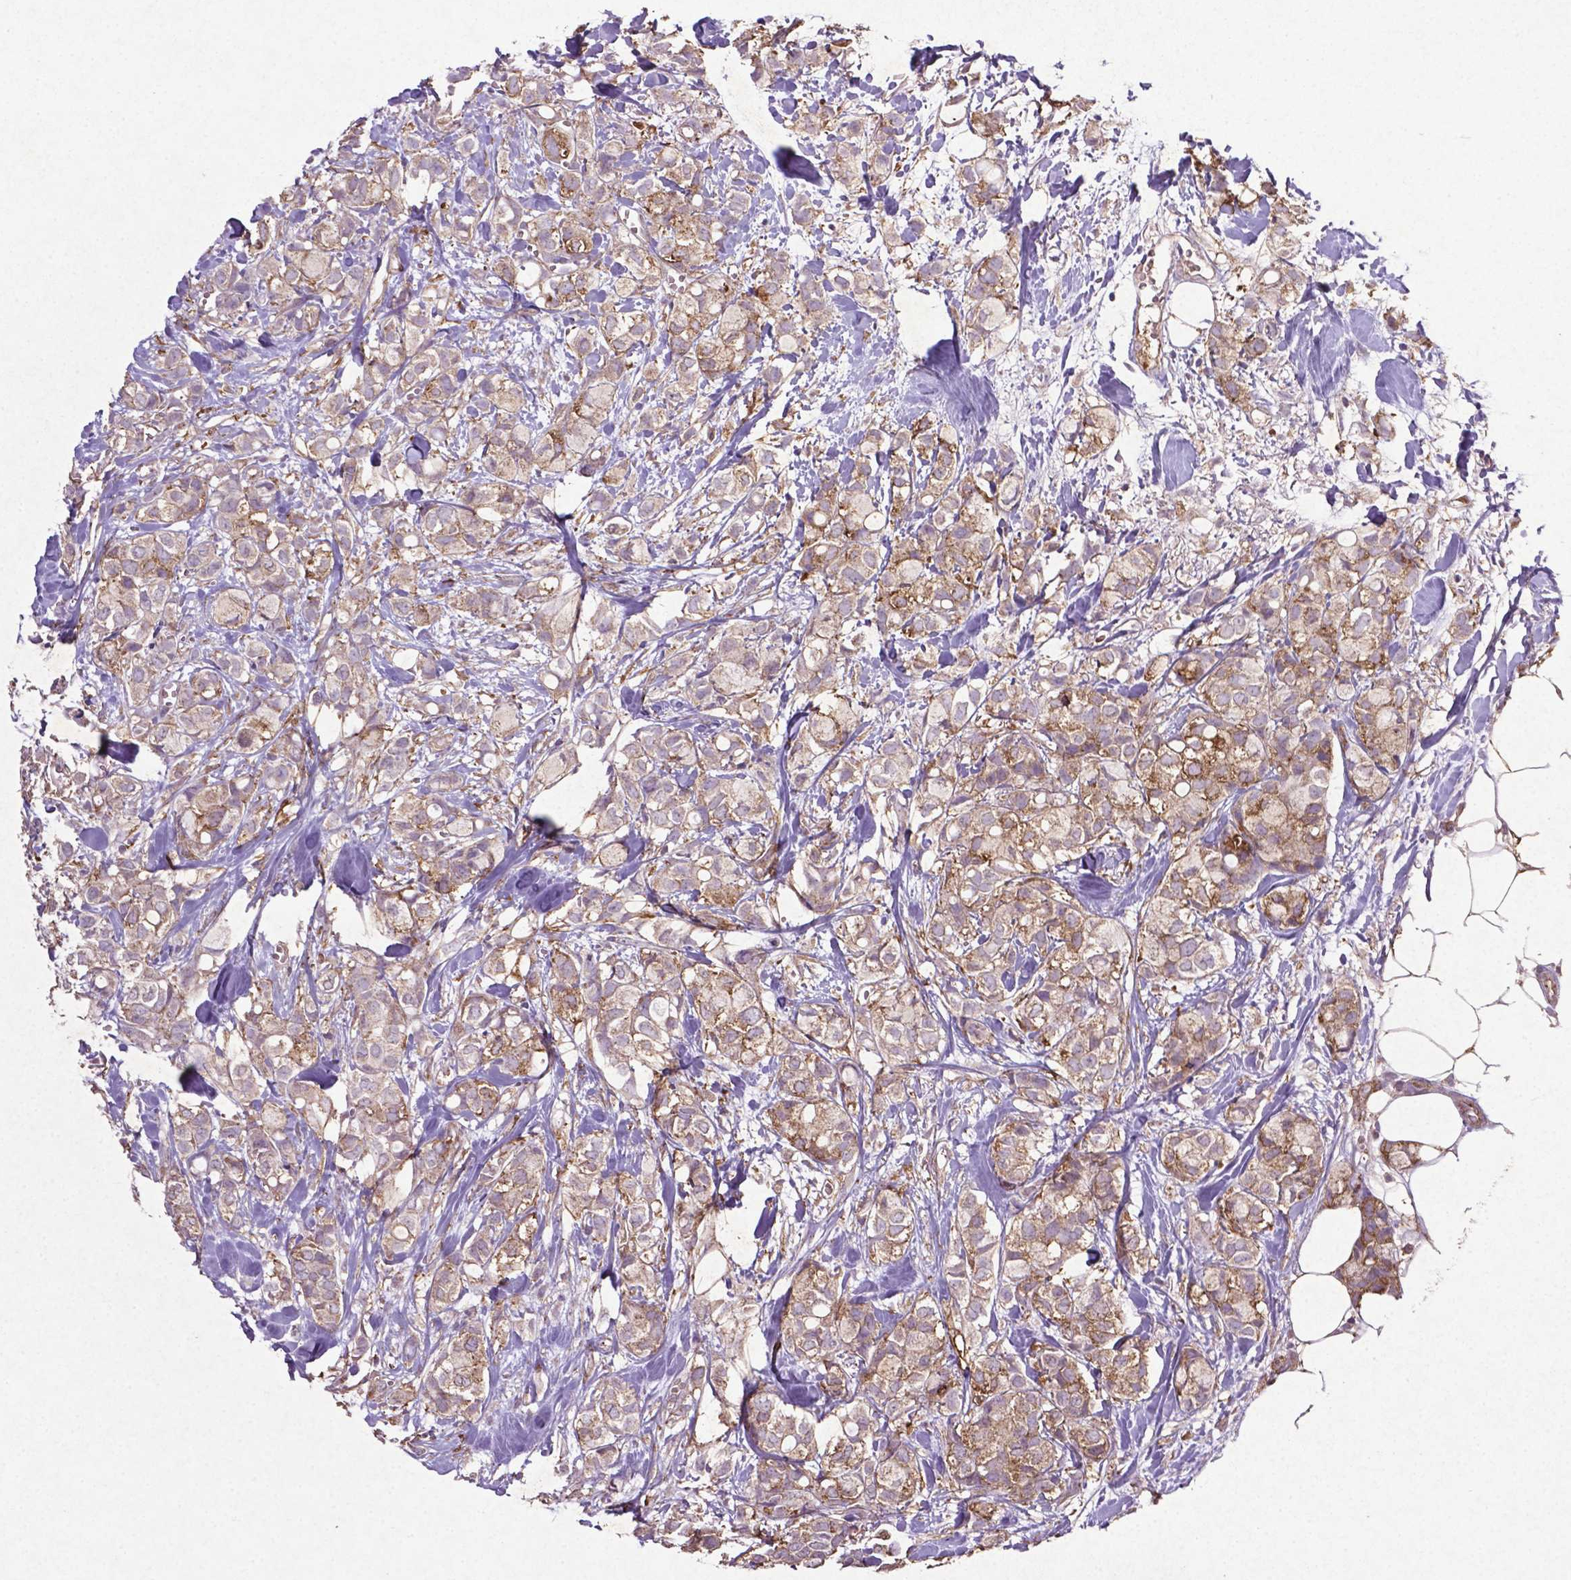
{"staining": {"intensity": "moderate", "quantity": ">75%", "location": "cytoplasmic/membranous"}, "tissue": "breast cancer", "cell_type": "Tumor cells", "image_type": "cancer", "snomed": [{"axis": "morphology", "description": "Duct carcinoma"}, {"axis": "topography", "description": "Breast"}], "caption": "The photomicrograph exhibits a brown stain indicating the presence of a protein in the cytoplasmic/membranous of tumor cells in breast cancer.", "gene": "MTOR", "patient": {"sex": "female", "age": 85}}